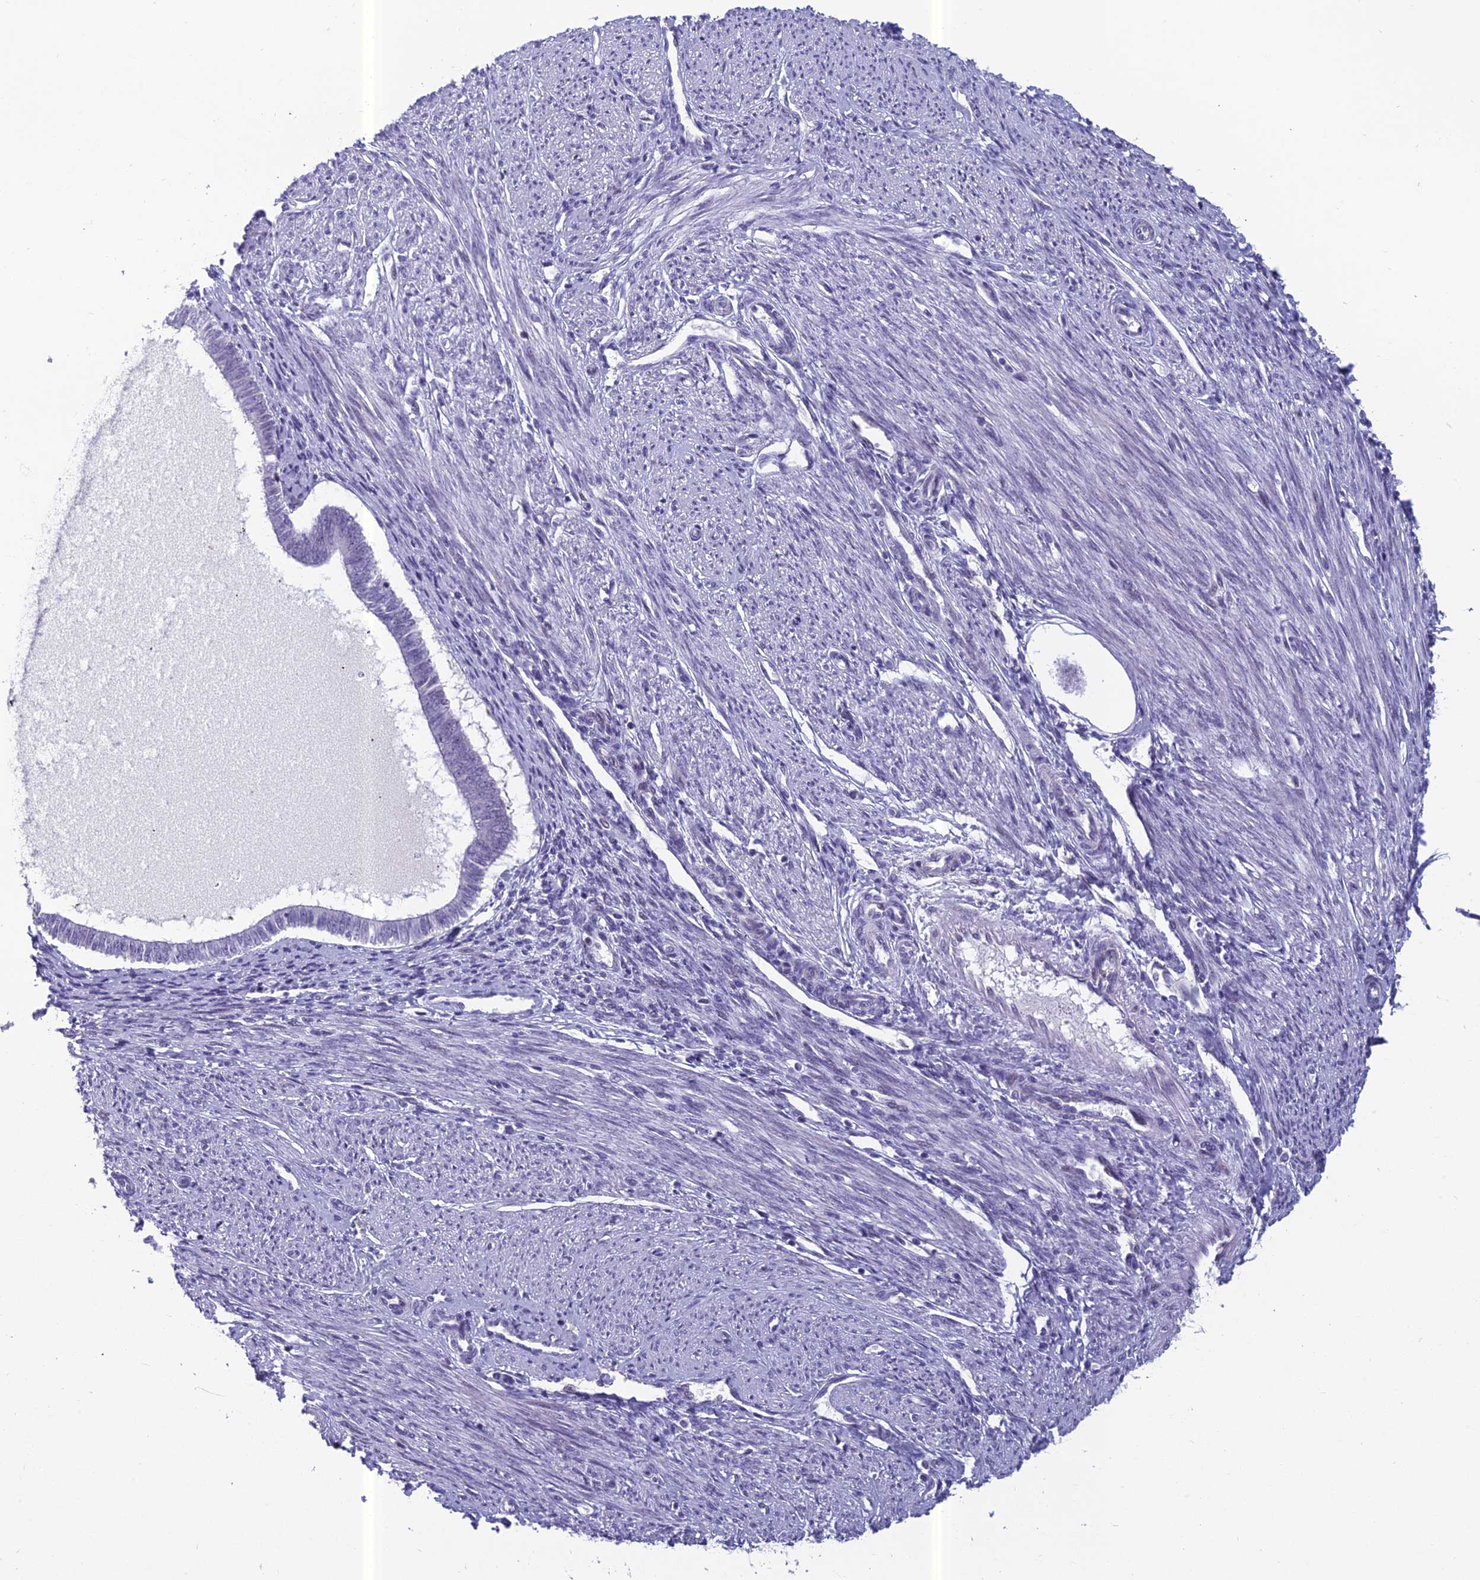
{"staining": {"intensity": "negative", "quantity": "none", "location": "none"}, "tissue": "endometrial cancer", "cell_type": "Tumor cells", "image_type": "cancer", "snomed": [{"axis": "morphology", "description": "Adenocarcinoma, NOS"}, {"axis": "topography", "description": "Endometrium"}], "caption": "This micrograph is of adenocarcinoma (endometrial) stained with IHC to label a protein in brown with the nuclei are counter-stained blue. There is no positivity in tumor cells. (DAB (3,3'-diaminobenzidine) IHC visualized using brightfield microscopy, high magnification).", "gene": "RGS17", "patient": {"sex": "female", "age": 58}}